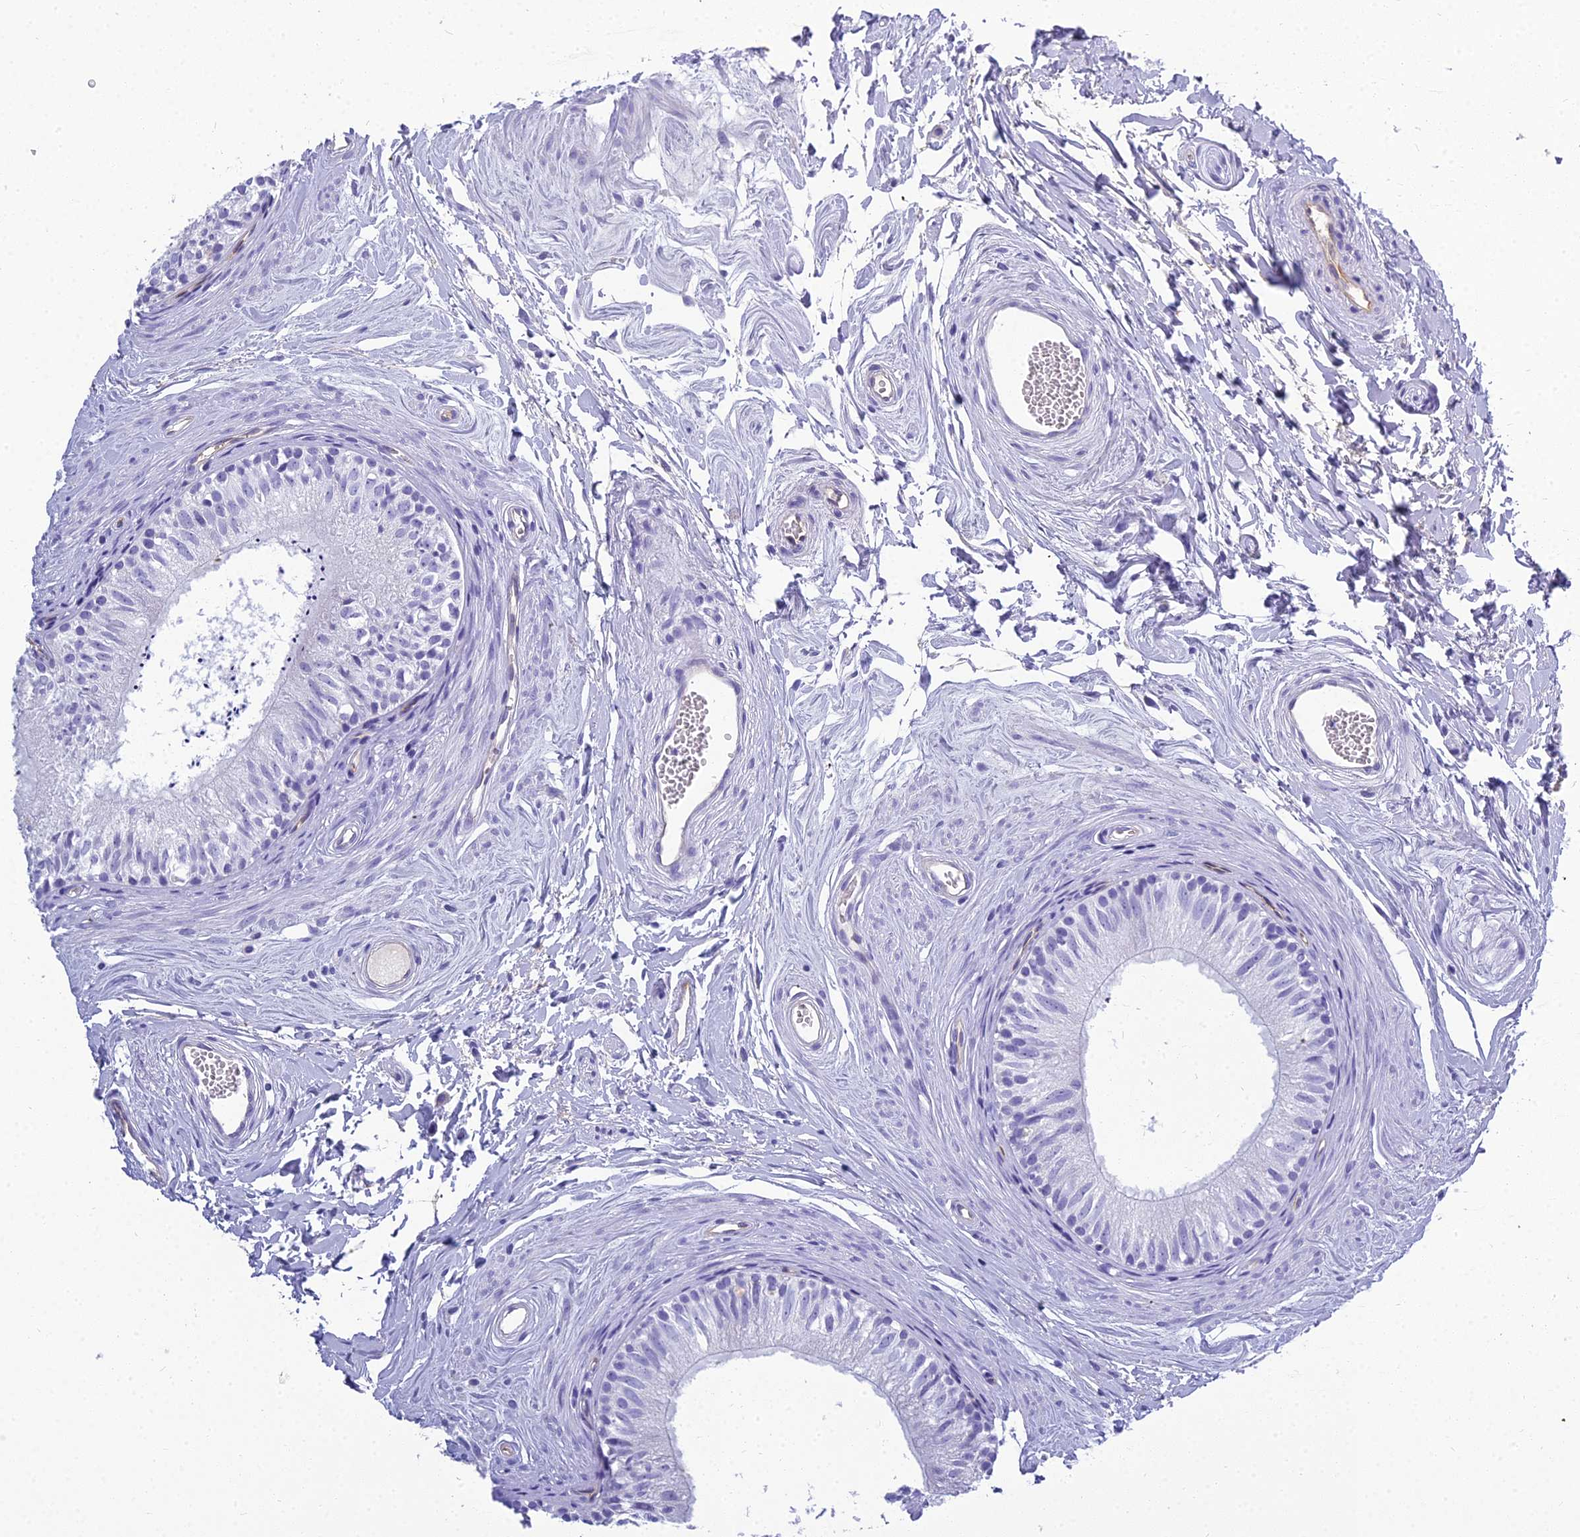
{"staining": {"intensity": "negative", "quantity": "none", "location": "none"}, "tissue": "epididymis", "cell_type": "Glandular cells", "image_type": "normal", "snomed": [{"axis": "morphology", "description": "Normal tissue, NOS"}, {"axis": "topography", "description": "Epididymis"}], "caption": "This is a histopathology image of IHC staining of unremarkable epididymis, which shows no expression in glandular cells. Nuclei are stained in blue.", "gene": "NINJ1", "patient": {"sex": "male", "age": 56}}